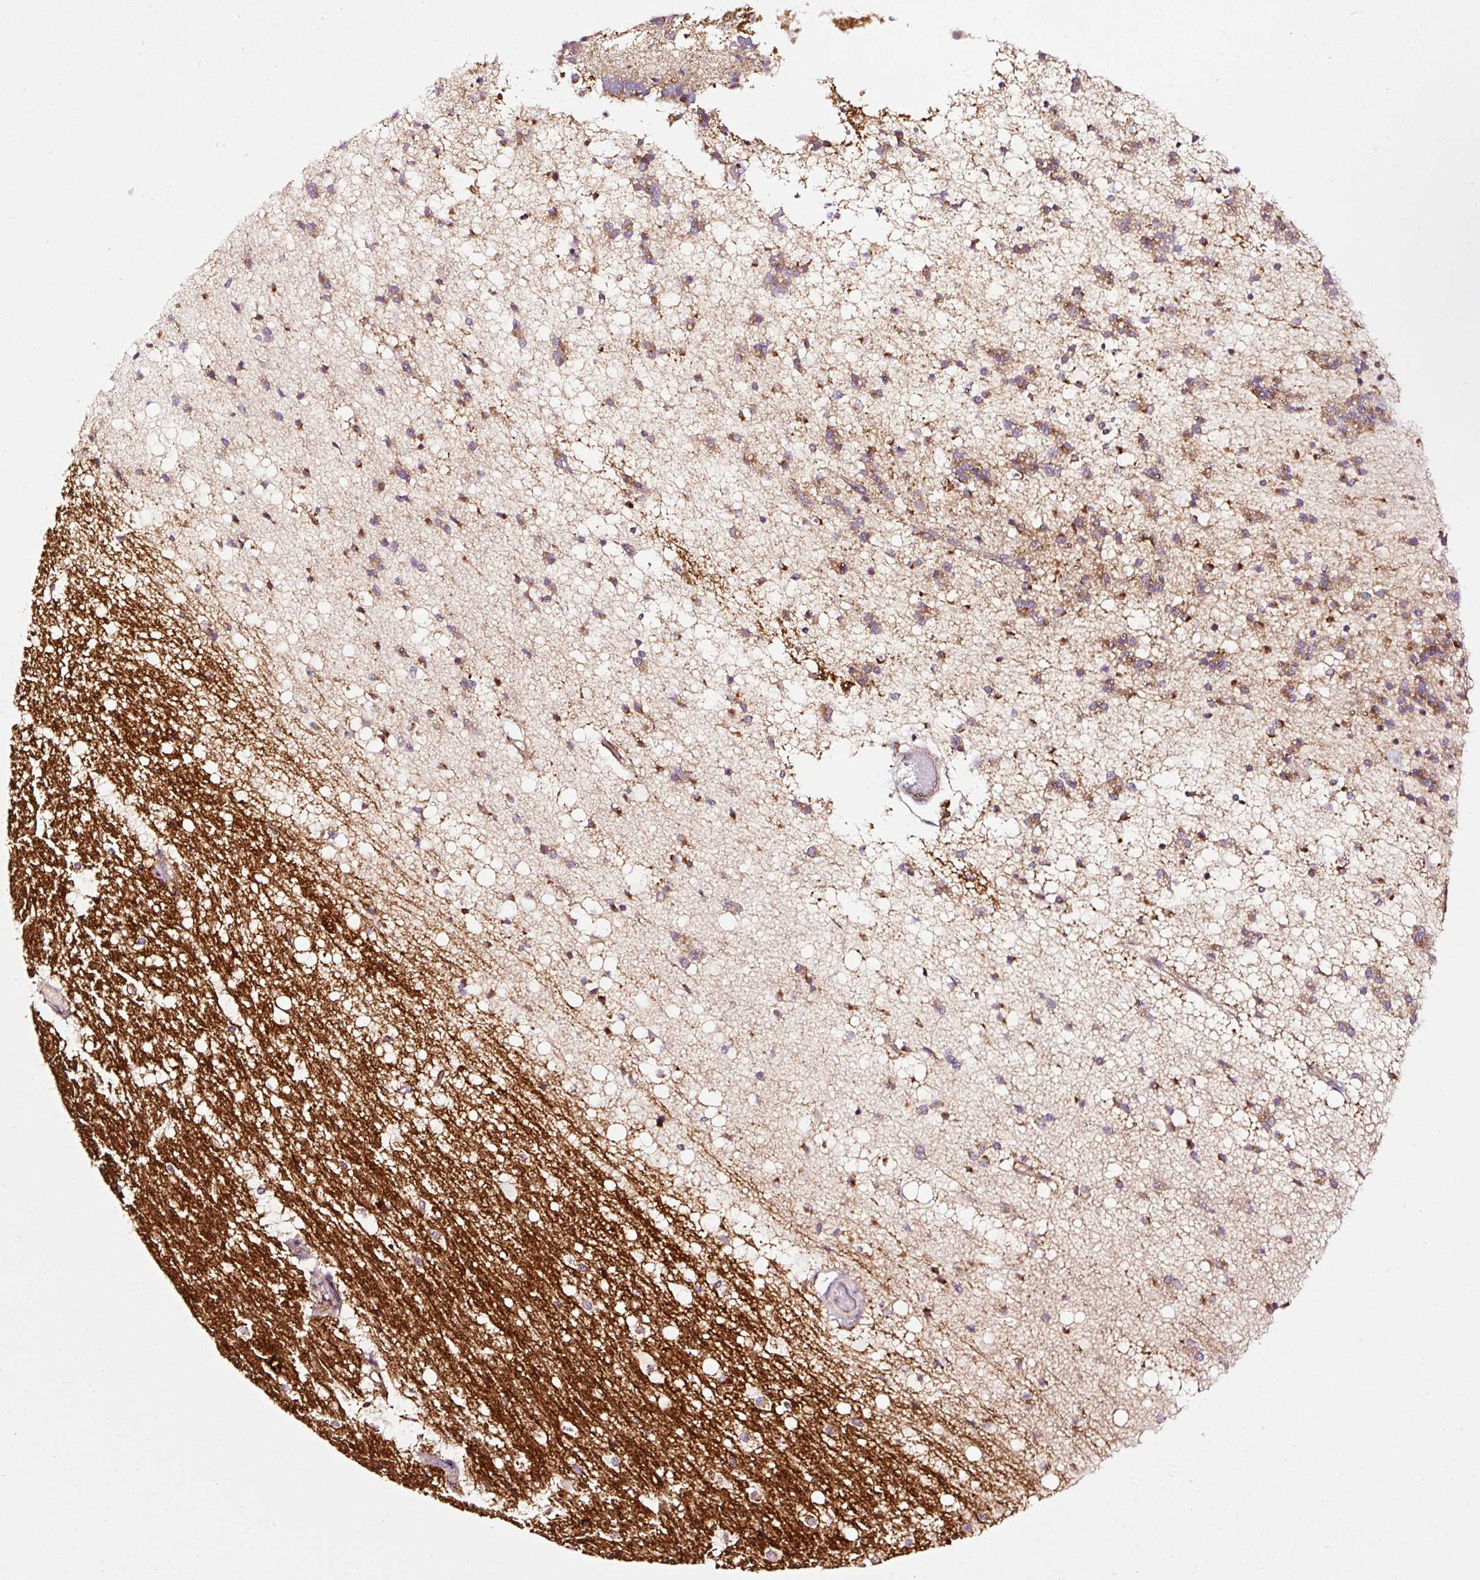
{"staining": {"intensity": "moderate", "quantity": "25%-75%", "location": "cytoplasmic/membranous"}, "tissue": "caudate", "cell_type": "Glial cells", "image_type": "normal", "snomed": [{"axis": "morphology", "description": "Normal tissue, NOS"}, {"axis": "topography", "description": "Lateral ventricle wall"}], "caption": "The photomicrograph demonstrates a brown stain indicating the presence of a protein in the cytoplasmic/membranous of glial cells in caudate. The protein of interest is shown in brown color, while the nuclei are stained blue.", "gene": "NAPA", "patient": {"sex": "male", "age": 37}}